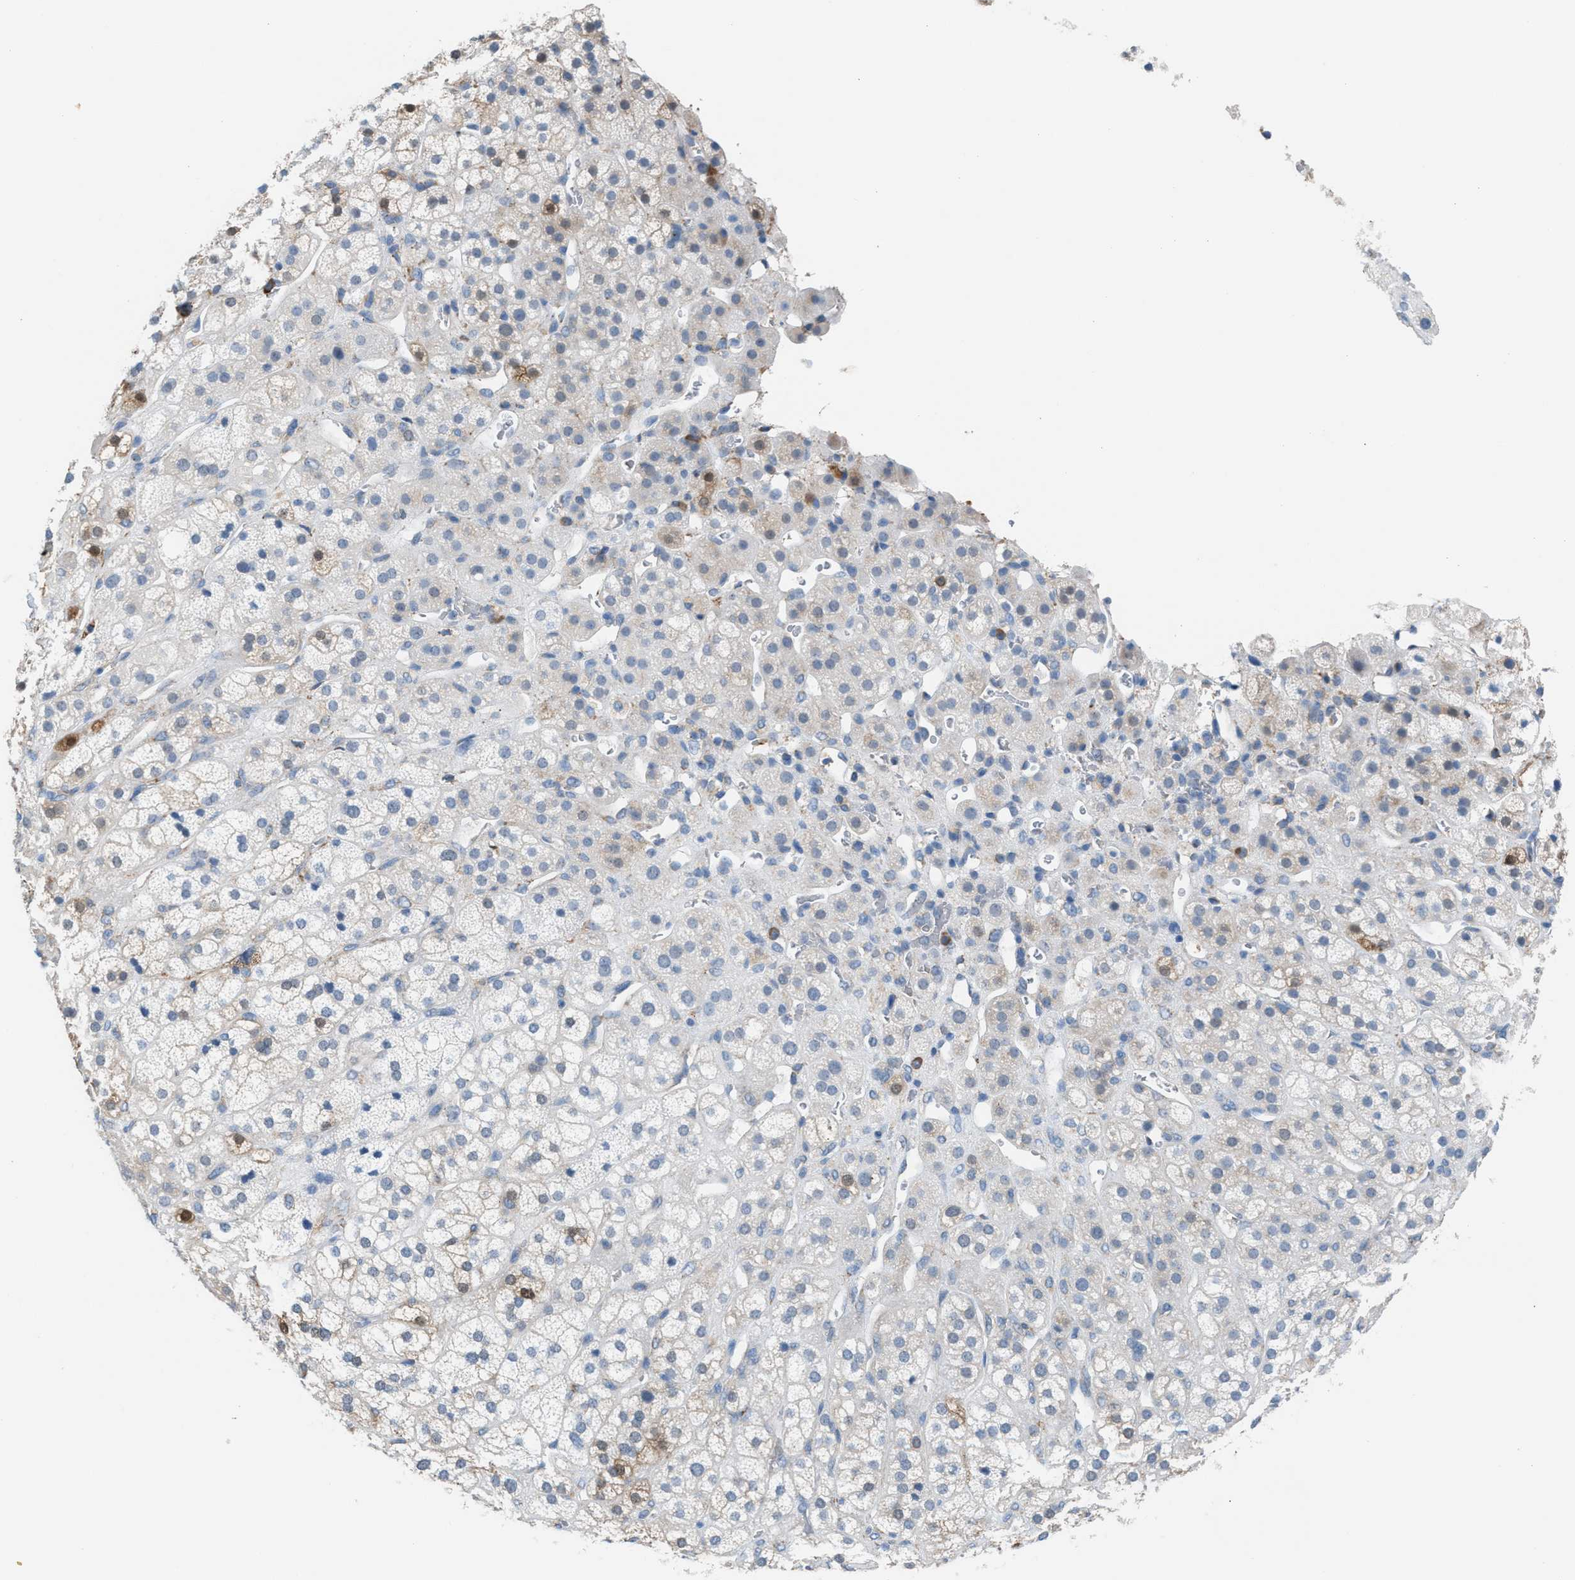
{"staining": {"intensity": "strong", "quantity": "<25%", "location": "cytoplasmic/membranous"}, "tissue": "adrenal gland", "cell_type": "Glandular cells", "image_type": "normal", "snomed": [{"axis": "morphology", "description": "Normal tissue, NOS"}, {"axis": "topography", "description": "Adrenal gland"}], "caption": "A high-resolution micrograph shows IHC staining of unremarkable adrenal gland, which exhibits strong cytoplasmic/membranous staining in approximately <25% of glandular cells.", "gene": "CA3", "patient": {"sex": "male", "age": 56}}